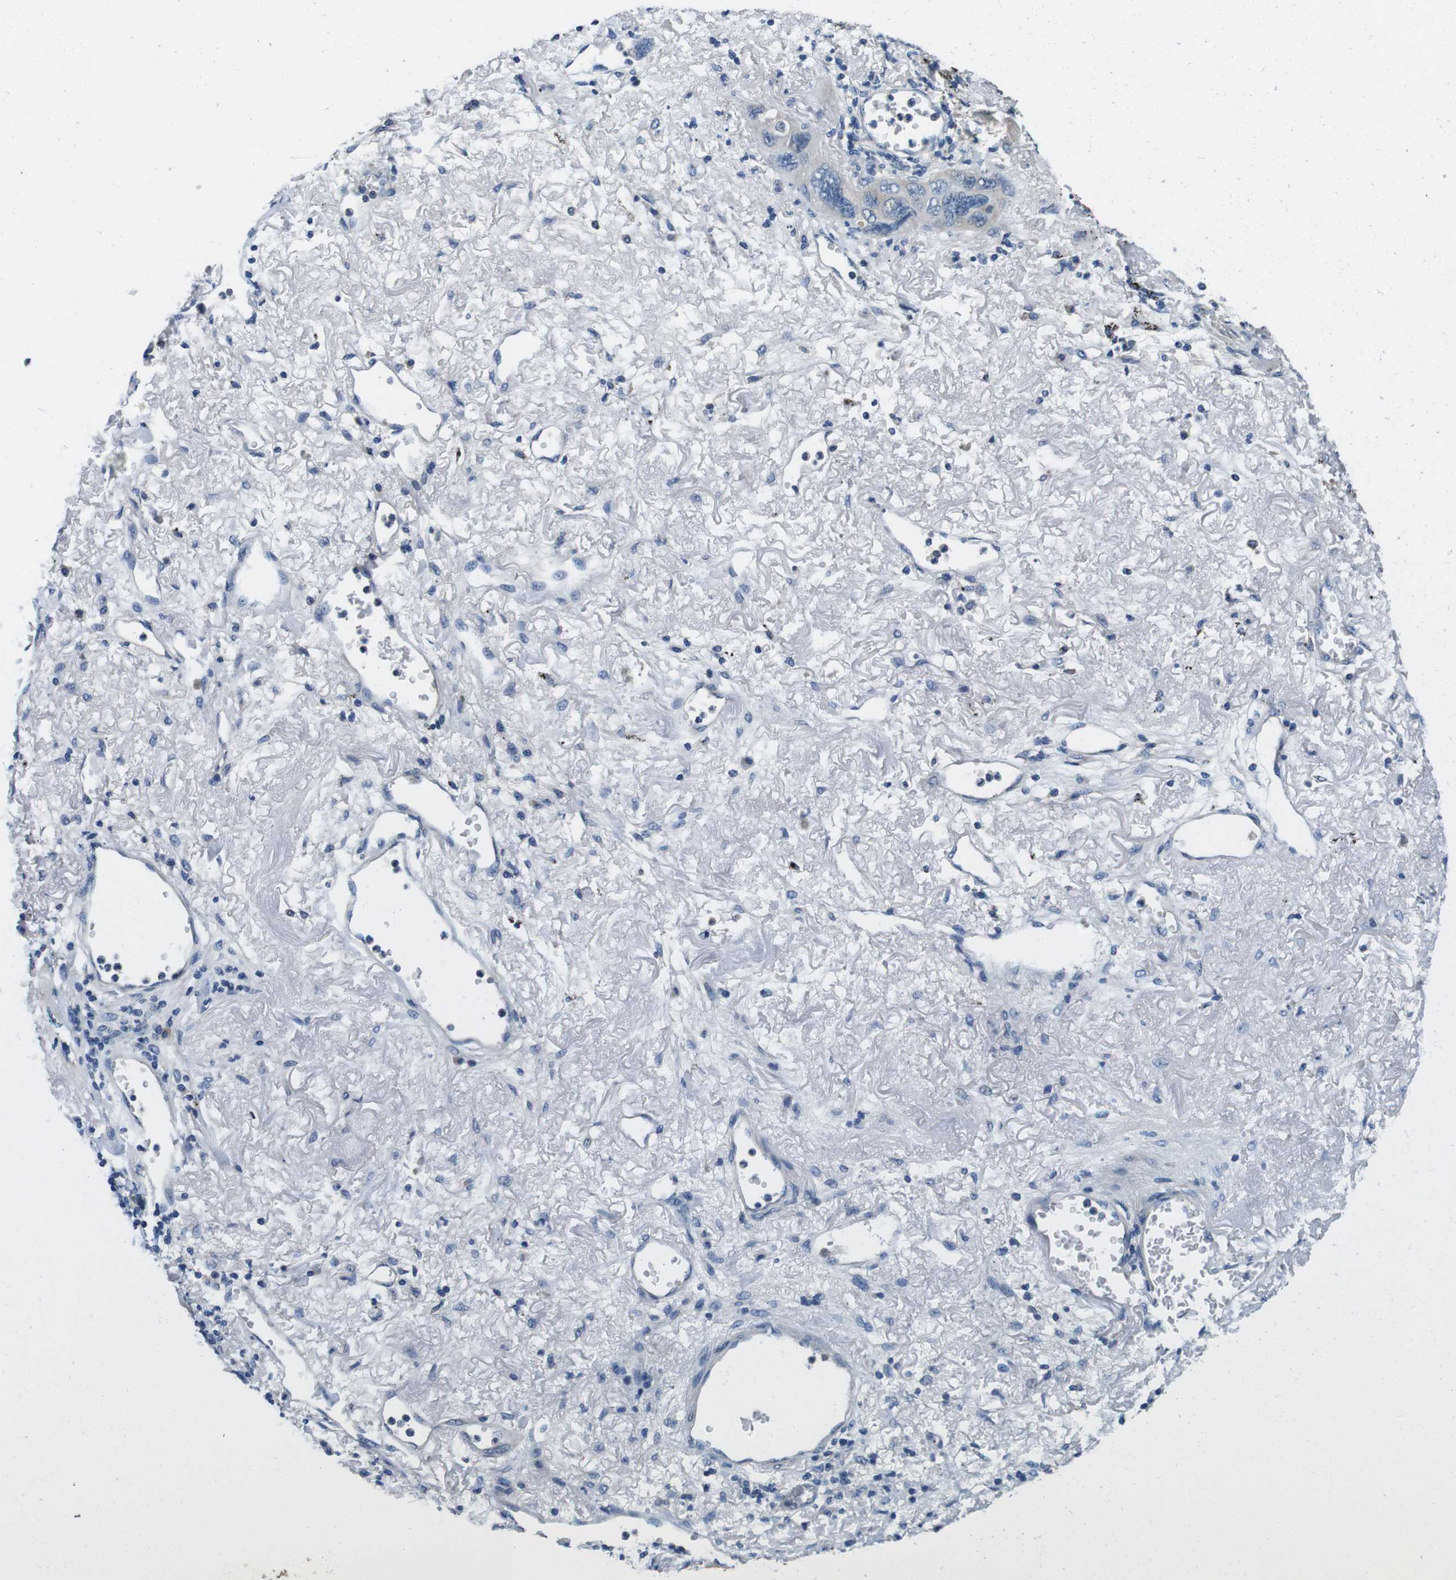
{"staining": {"intensity": "negative", "quantity": "none", "location": "none"}, "tissue": "lung cancer", "cell_type": "Tumor cells", "image_type": "cancer", "snomed": [{"axis": "morphology", "description": "Squamous cell carcinoma, NOS"}, {"axis": "topography", "description": "Lung"}], "caption": "High power microscopy photomicrograph of an immunohistochemistry micrograph of lung squamous cell carcinoma, revealing no significant positivity in tumor cells.", "gene": "DTNA", "patient": {"sex": "female", "age": 73}}